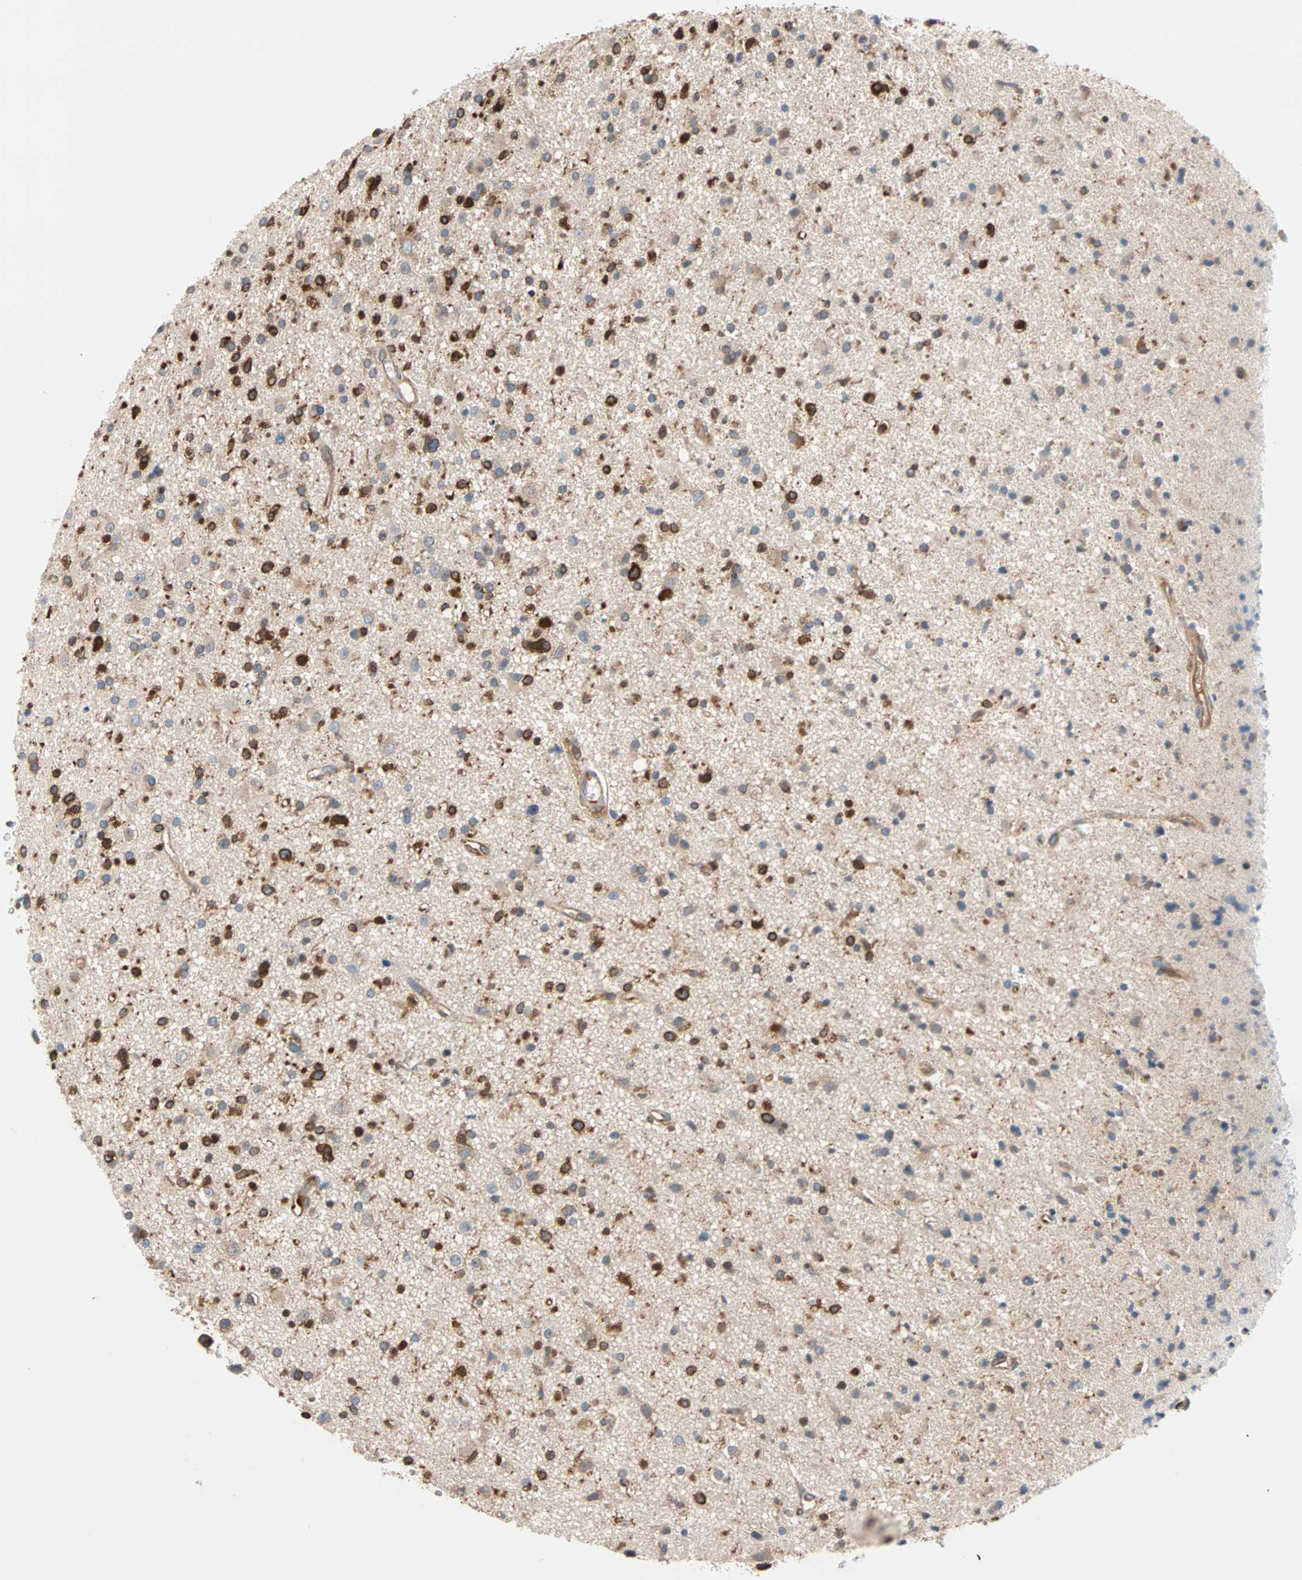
{"staining": {"intensity": "moderate", "quantity": ">75%", "location": "cytoplasmic/membranous"}, "tissue": "glioma", "cell_type": "Tumor cells", "image_type": "cancer", "snomed": [{"axis": "morphology", "description": "Glioma, malignant, High grade"}, {"axis": "topography", "description": "Brain"}], "caption": "About >75% of tumor cells in glioma exhibit moderate cytoplasmic/membranous protein staining as visualized by brown immunohistochemical staining.", "gene": "EEF2", "patient": {"sex": "male", "age": 33}}